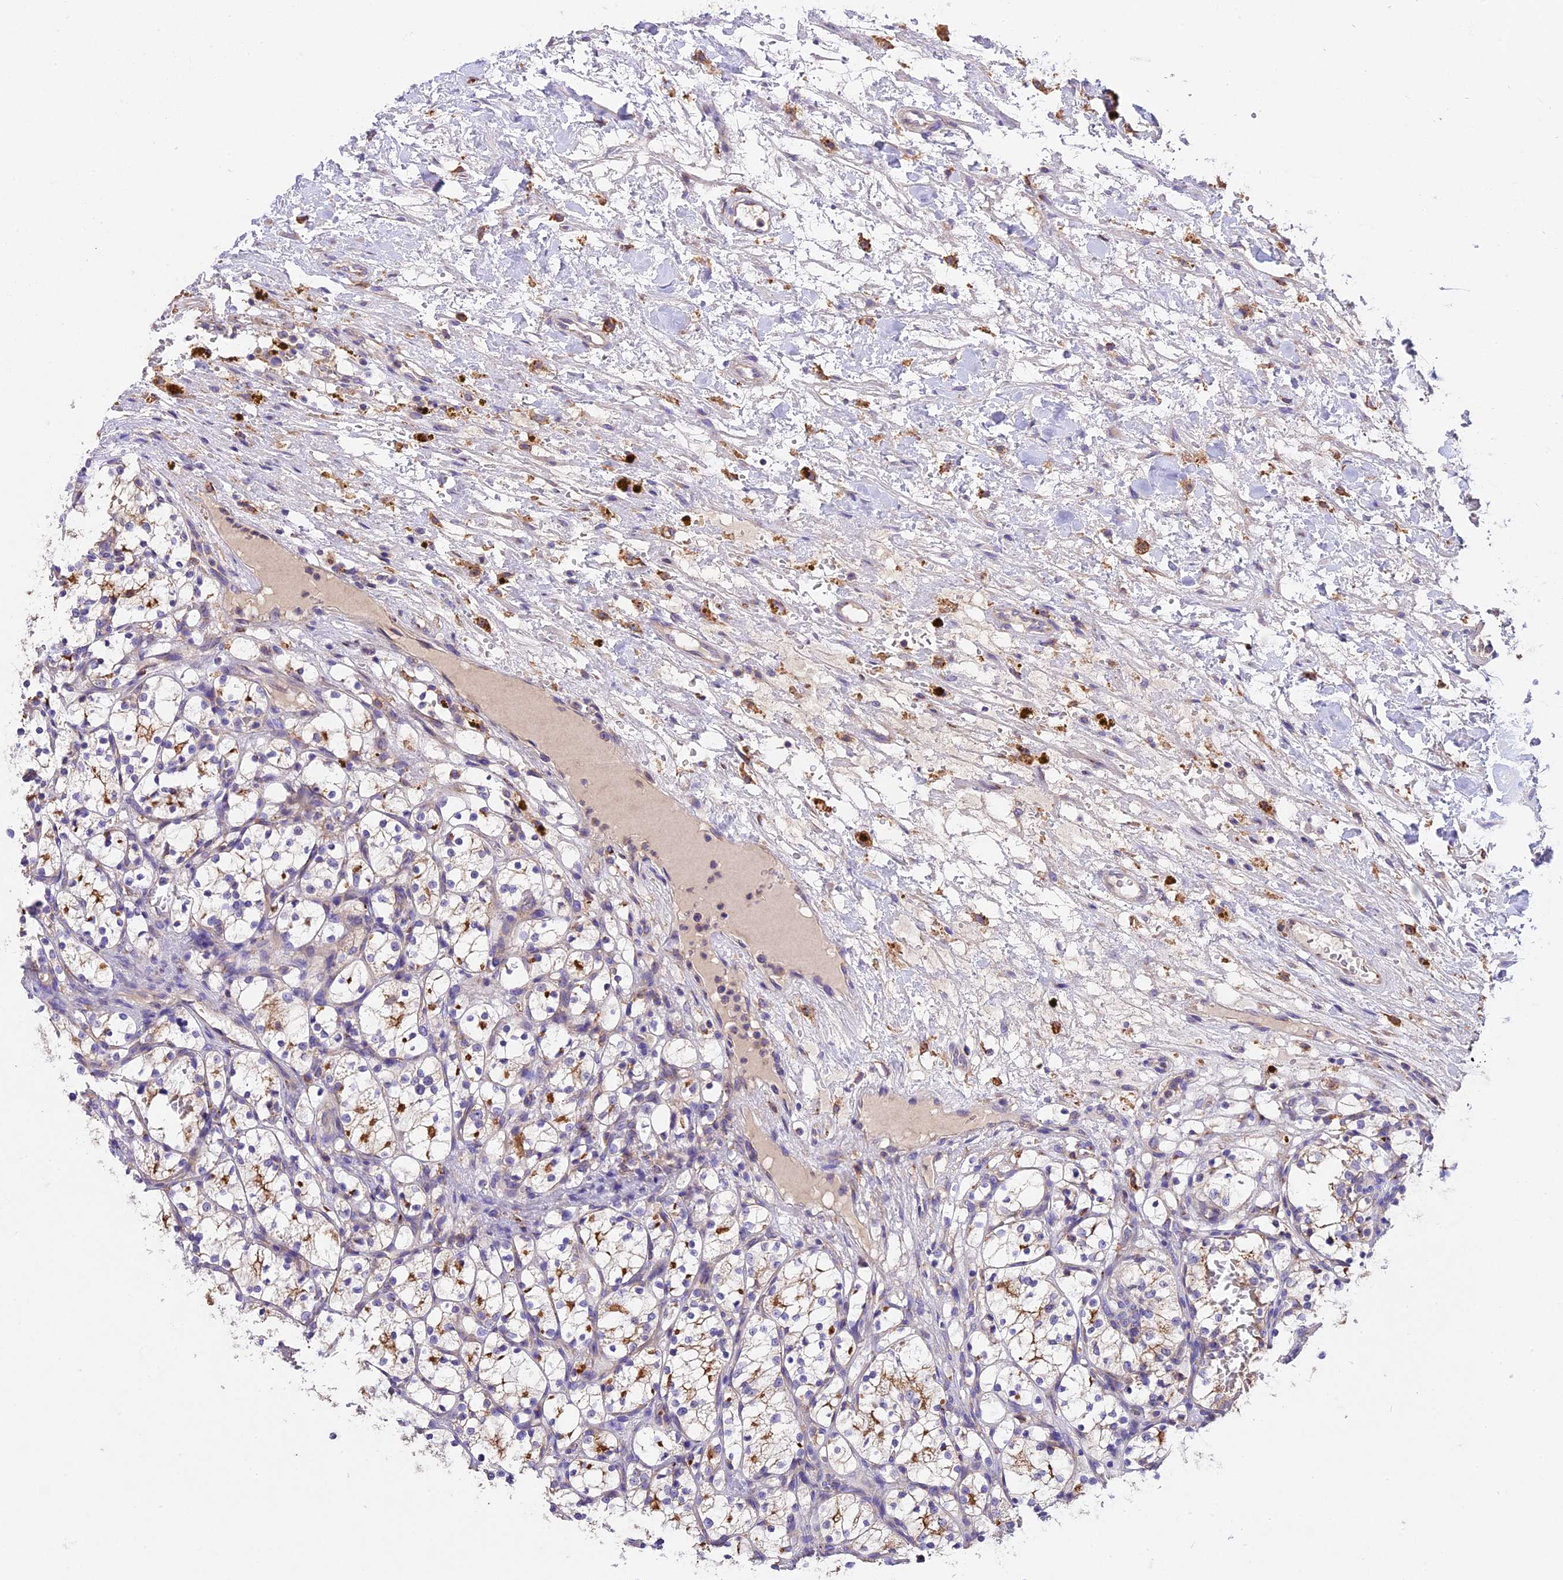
{"staining": {"intensity": "negative", "quantity": "none", "location": "none"}, "tissue": "renal cancer", "cell_type": "Tumor cells", "image_type": "cancer", "snomed": [{"axis": "morphology", "description": "Adenocarcinoma, NOS"}, {"axis": "topography", "description": "Kidney"}], "caption": "An immunohistochemistry histopathology image of renal cancer (adenocarcinoma) is shown. There is no staining in tumor cells of renal cancer (adenocarcinoma).", "gene": "PEMT", "patient": {"sex": "female", "age": 69}}